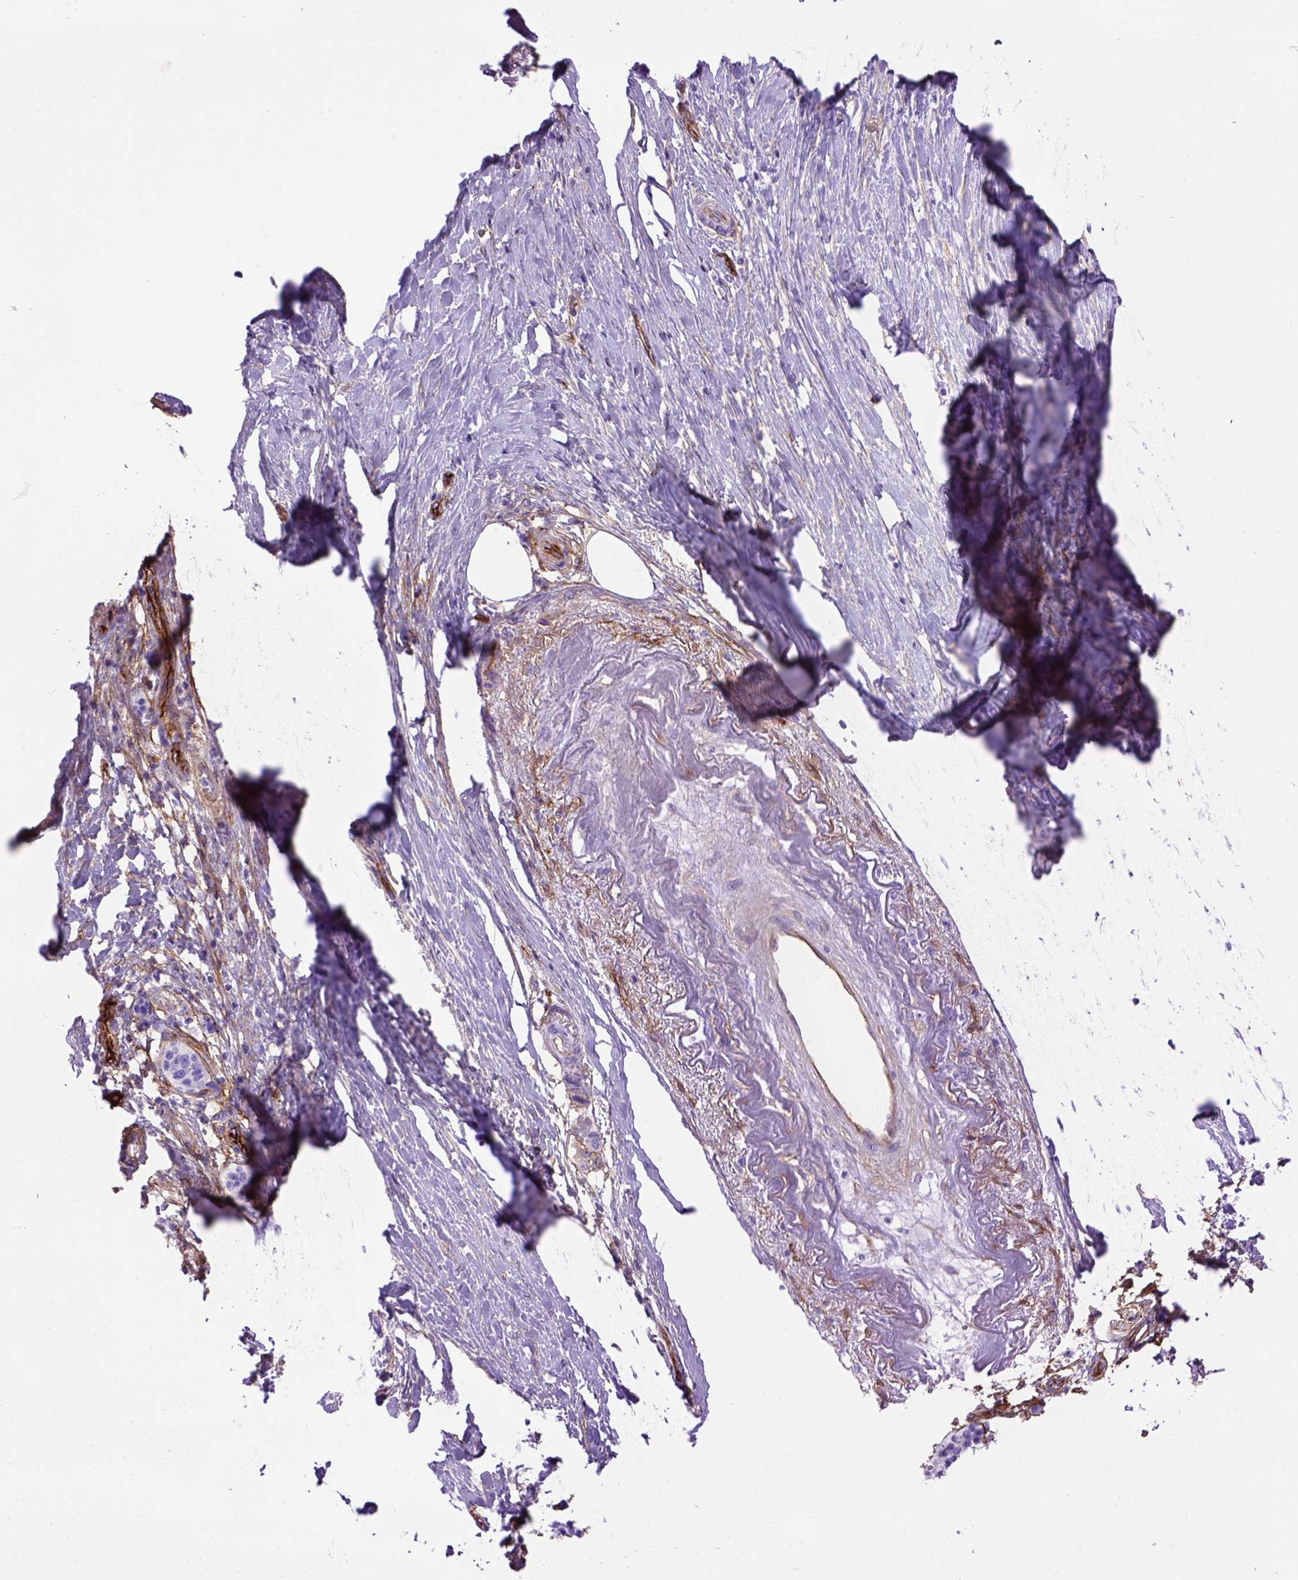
{"staining": {"intensity": "negative", "quantity": "none", "location": "none"}, "tissue": "pancreatic cancer", "cell_type": "Tumor cells", "image_type": "cancer", "snomed": [{"axis": "morphology", "description": "Adenocarcinoma, NOS"}, {"axis": "topography", "description": "Pancreas"}], "caption": "Pancreatic adenocarcinoma was stained to show a protein in brown. There is no significant staining in tumor cells.", "gene": "ENG", "patient": {"sex": "female", "age": 72}}